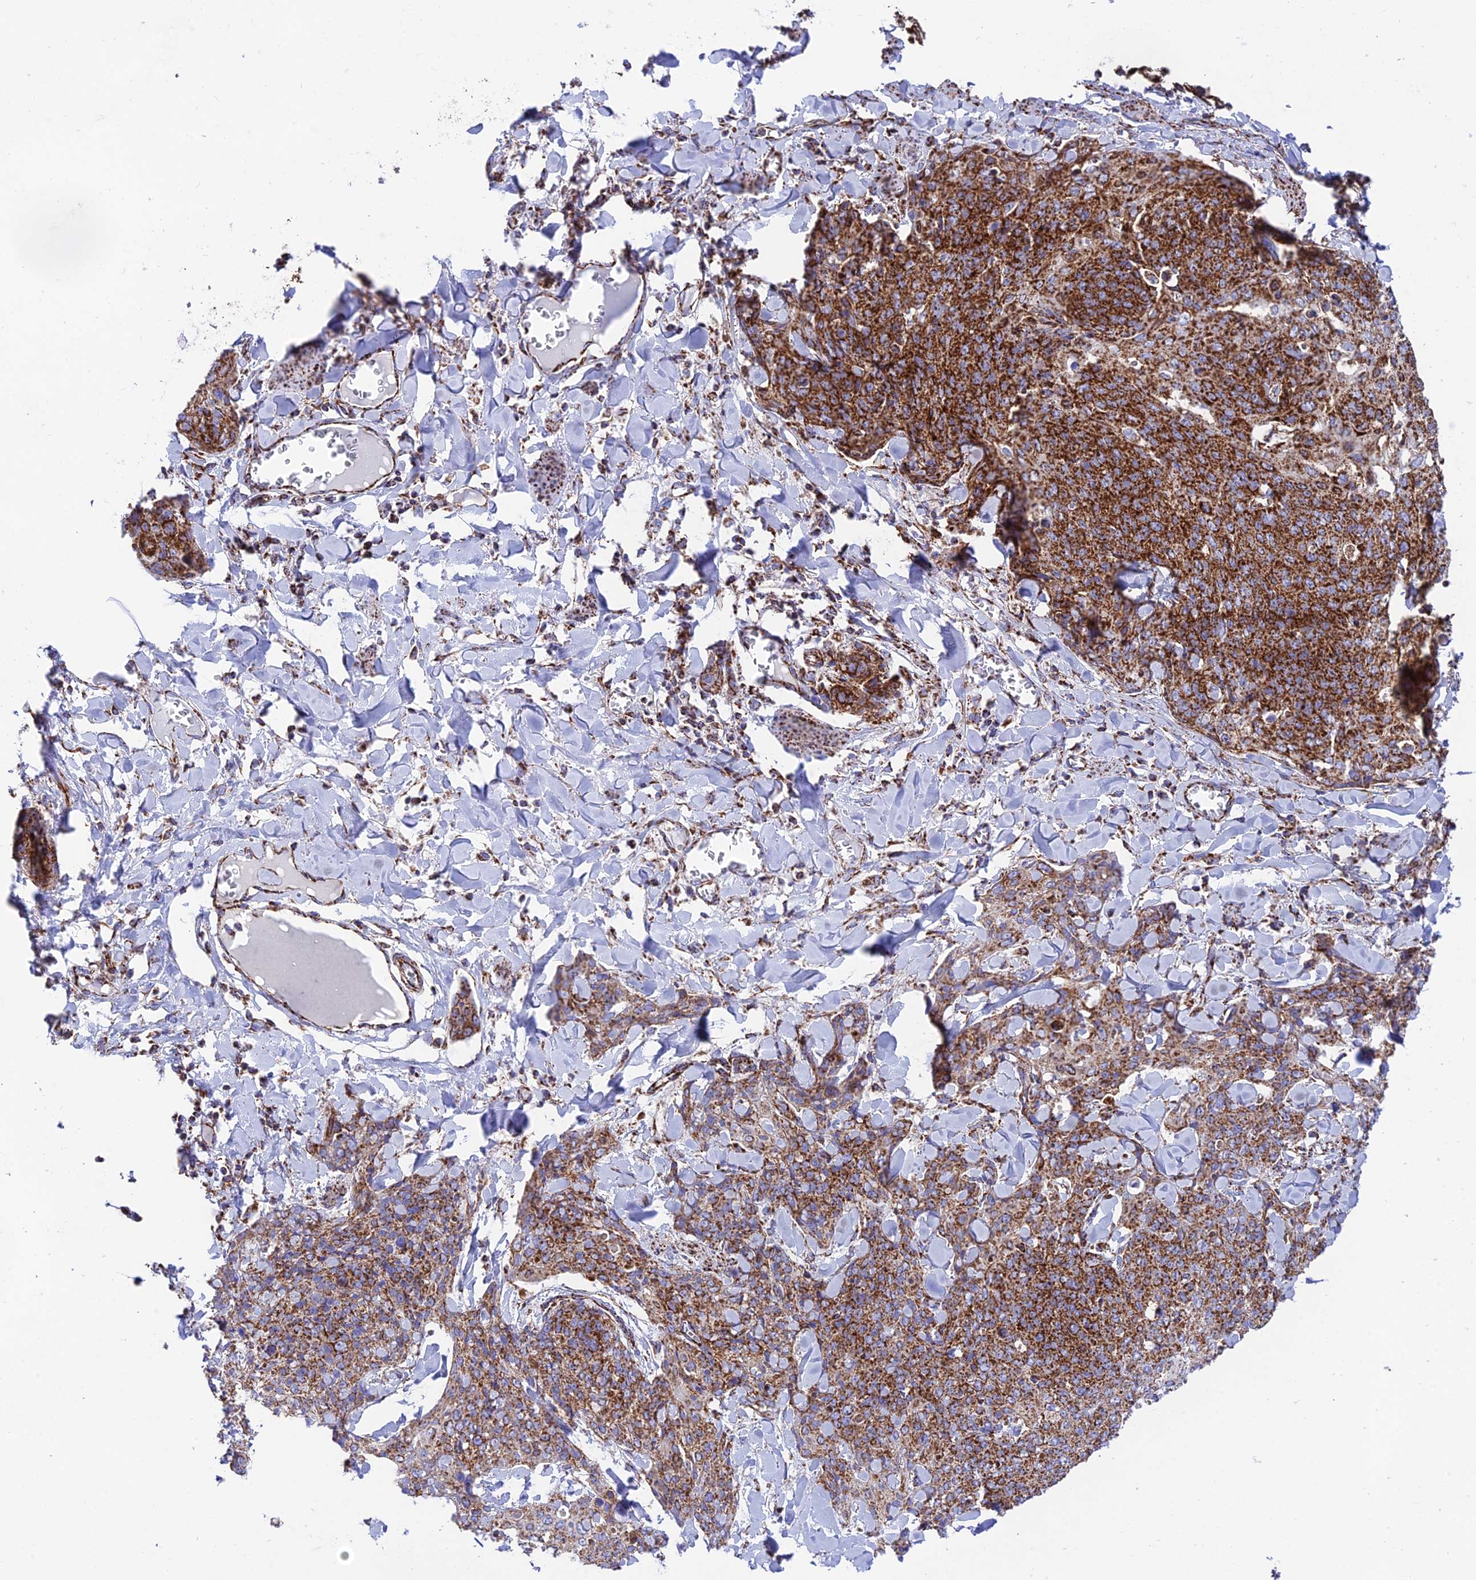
{"staining": {"intensity": "strong", "quantity": ">75%", "location": "cytoplasmic/membranous"}, "tissue": "skin cancer", "cell_type": "Tumor cells", "image_type": "cancer", "snomed": [{"axis": "morphology", "description": "Squamous cell carcinoma, NOS"}, {"axis": "topography", "description": "Skin"}, {"axis": "topography", "description": "Vulva"}], "caption": "Protein expression analysis of skin squamous cell carcinoma displays strong cytoplasmic/membranous positivity in about >75% of tumor cells.", "gene": "CHCHD3", "patient": {"sex": "female", "age": 85}}